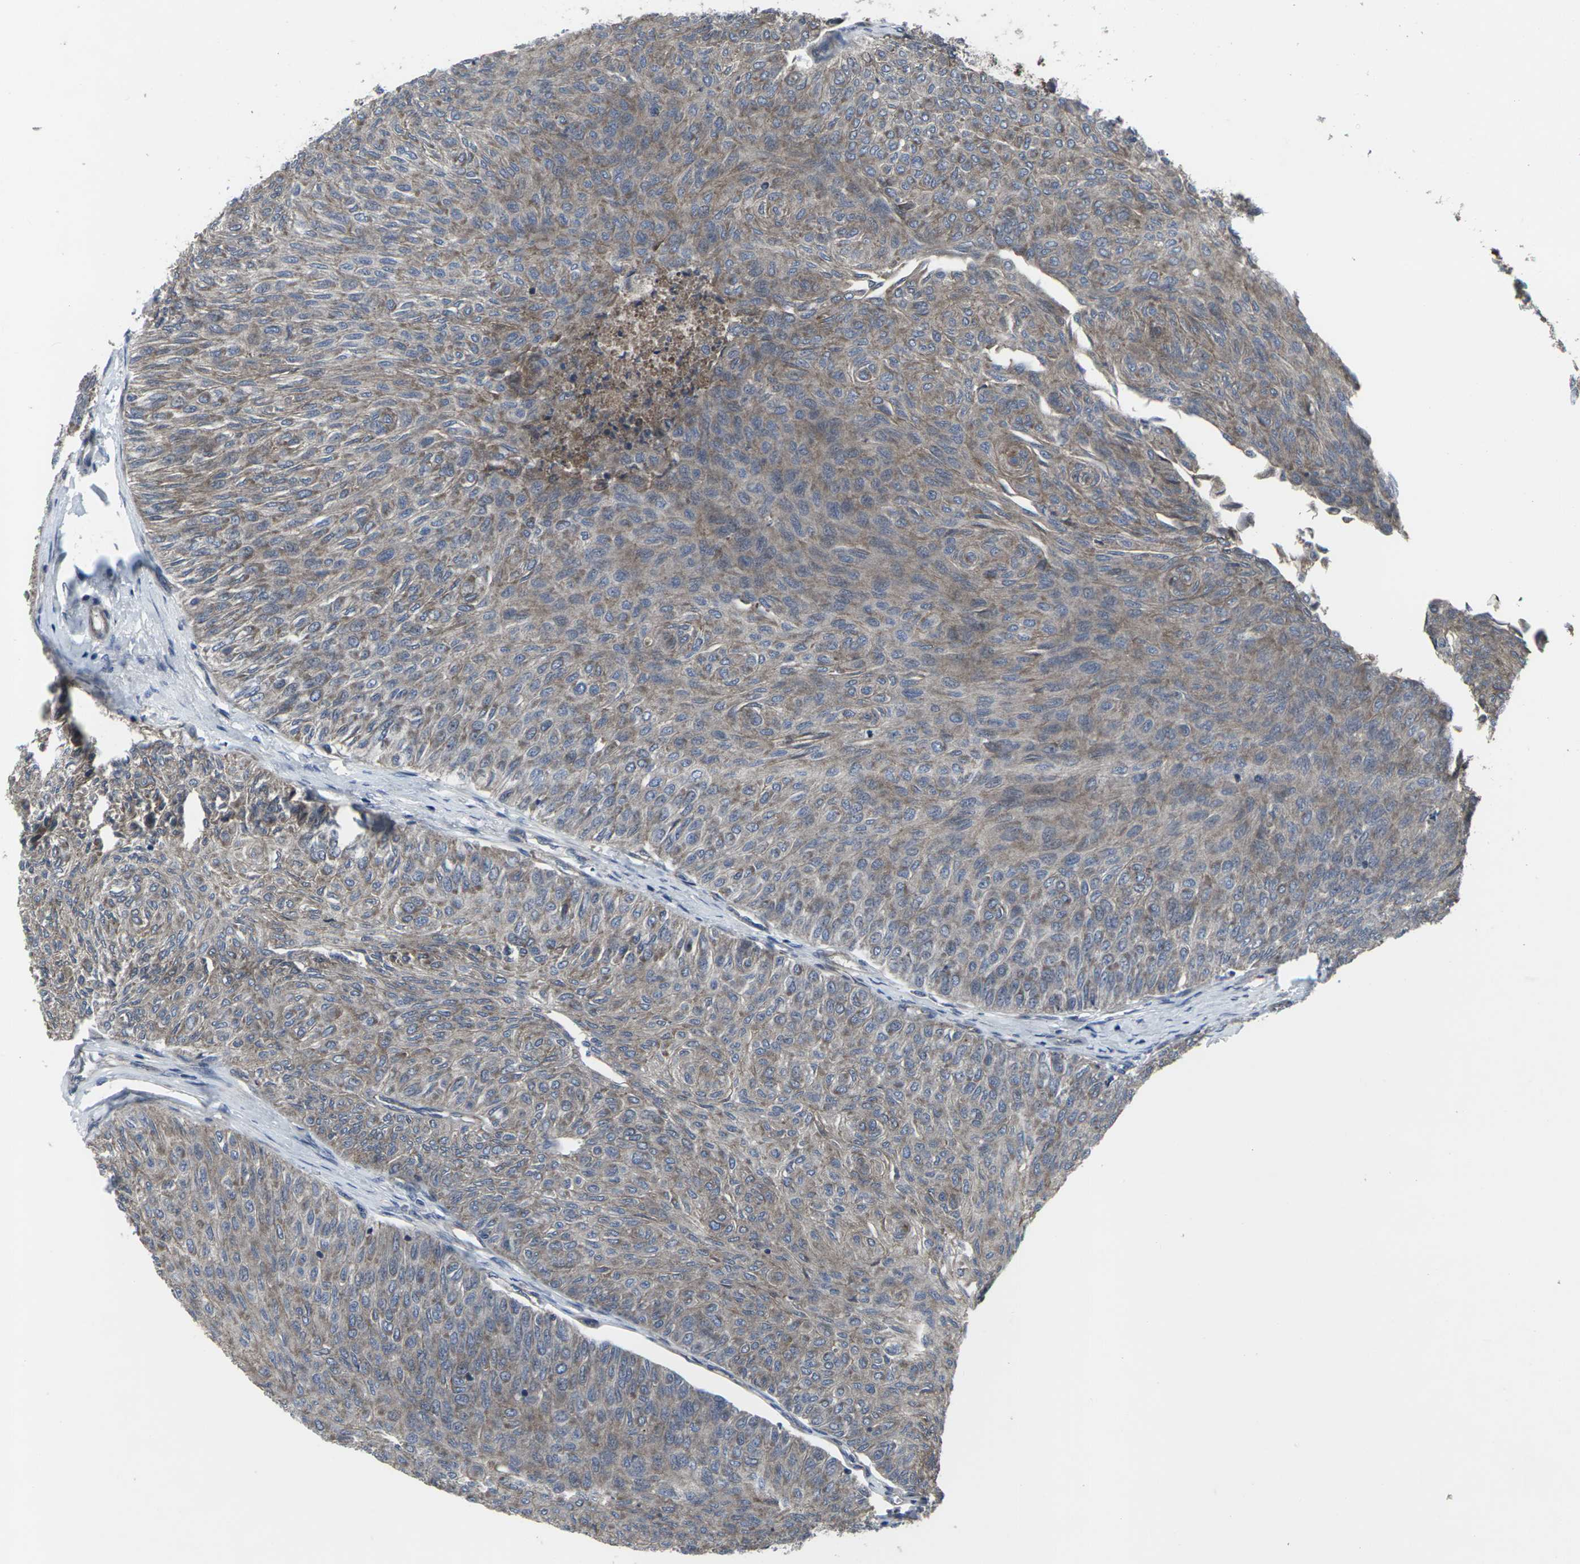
{"staining": {"intensity": "moderate", "quantity": ">75%", "location": "cytoplasmic/membranous"}, "tissue": "urothelial cancer", "cell_type": "Tumor cells", "image_type": "cancer", "snomed": [{"axis": "morphology", "description": "Urothelial carcinoma, Low grade"}, {"axis": "topography", "description": "Urinary bladder"}], "caption": "A photomicrograph of low-grade urothelial carcinoma stained for a protein reveals moderate cytoplasmic/membranous brown staining in tumor cells. Ihc stains the protein of interest in brown and the nuclei are stained blue.", "gene": "MAPKAPK2", "patient": {"sex": "male", "age": 78}}